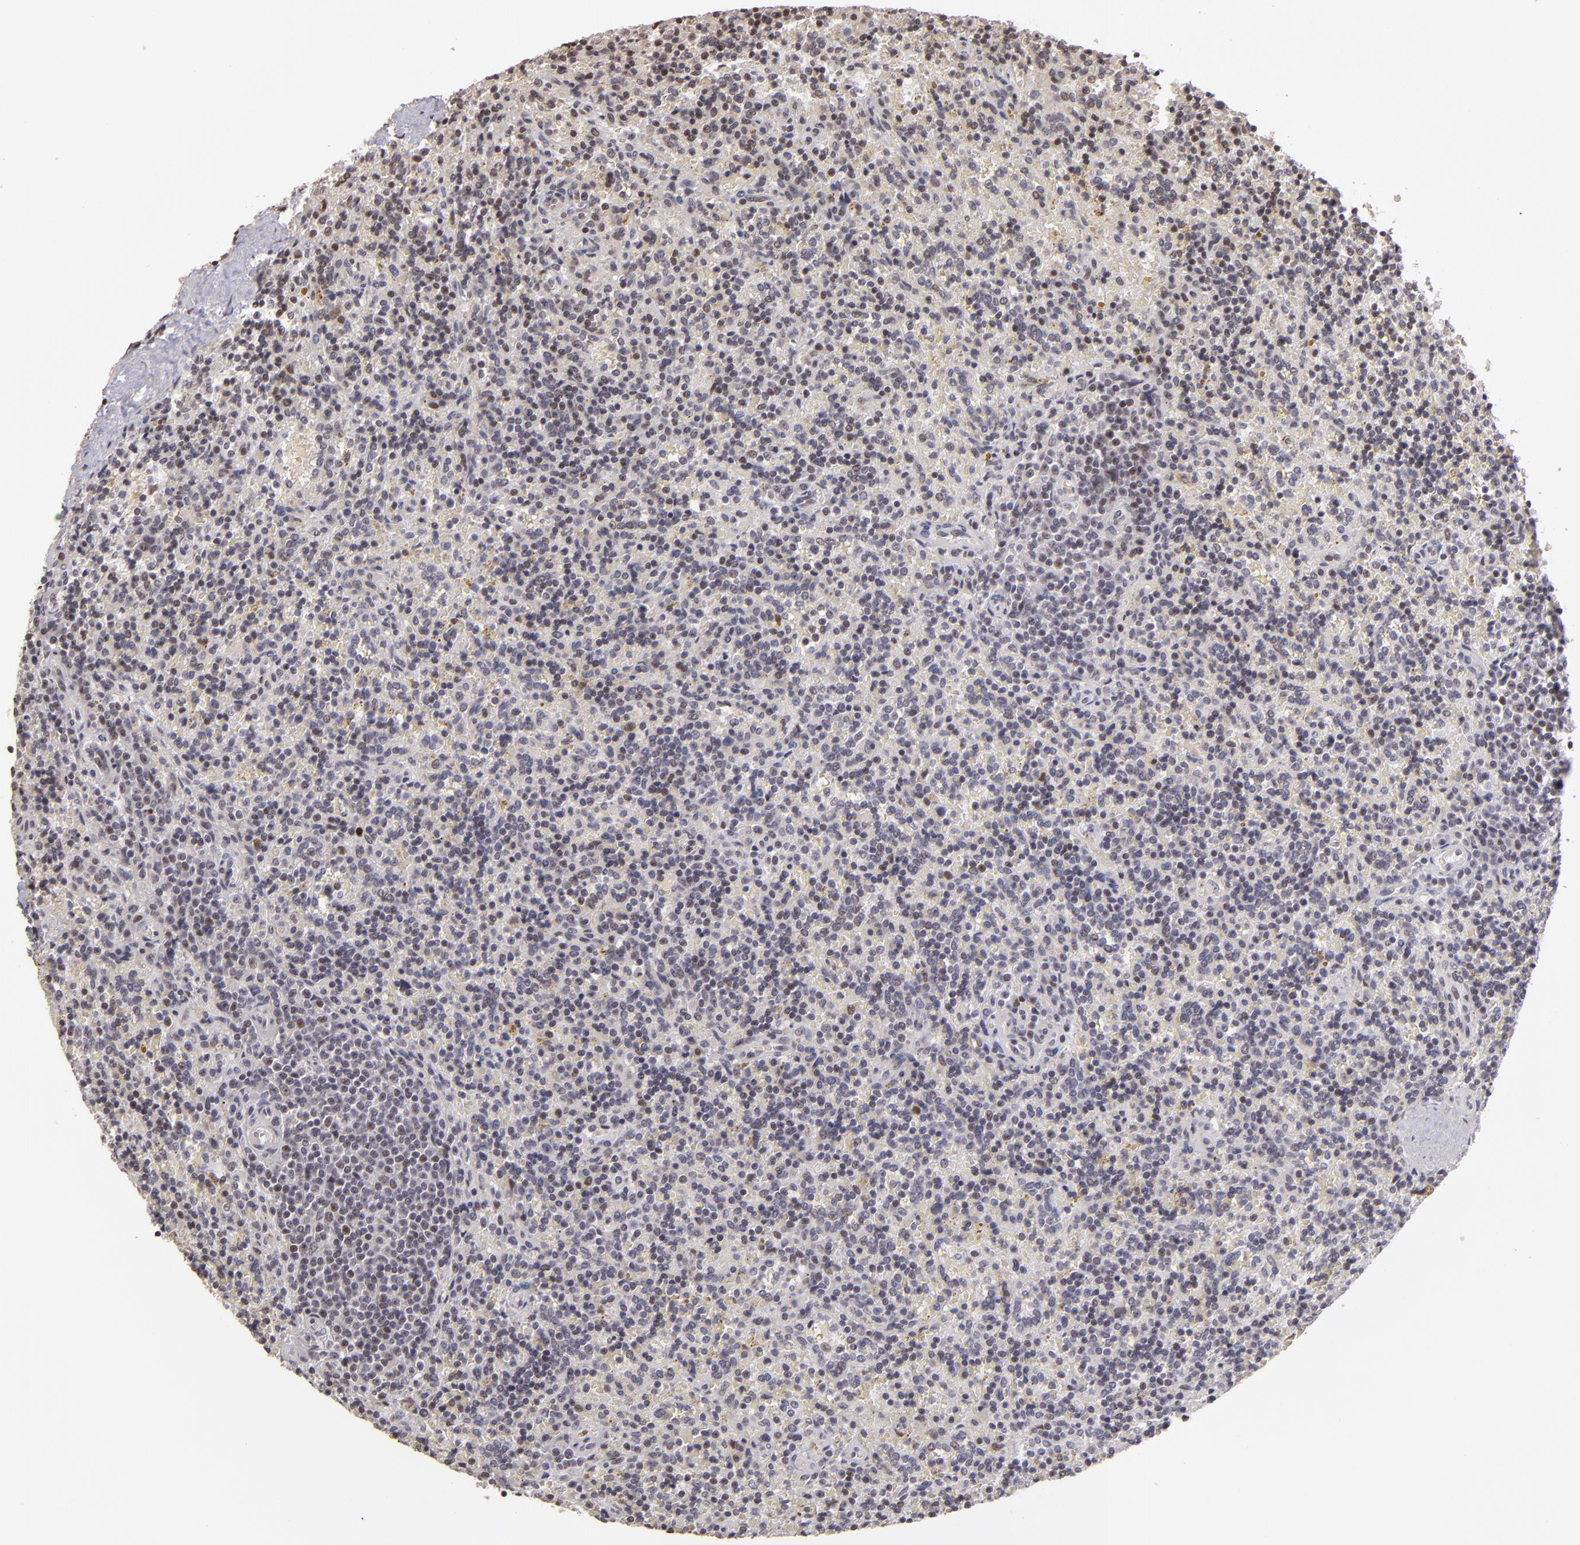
{"staining": {"intensity": "weak", "quantity": "<25%", "location": "nuclear"}, "tissue": "lymphoma", "cell_type": "Tumor cells", "image_type": "cancer", "snomed": [{"axis": "morphology", "description": "Malignant lymphoma, non-Hodgkin's type, Low grade"}, {"axis": "topography", "description": "Spleen"}], "caption": "Tumor cells show no significant expression in lymphoma. (DAB IHC visualized using brightfield microscopy, high magnification).", "gene": "RARB", "patient": {"sex": "male", "age": 67}}